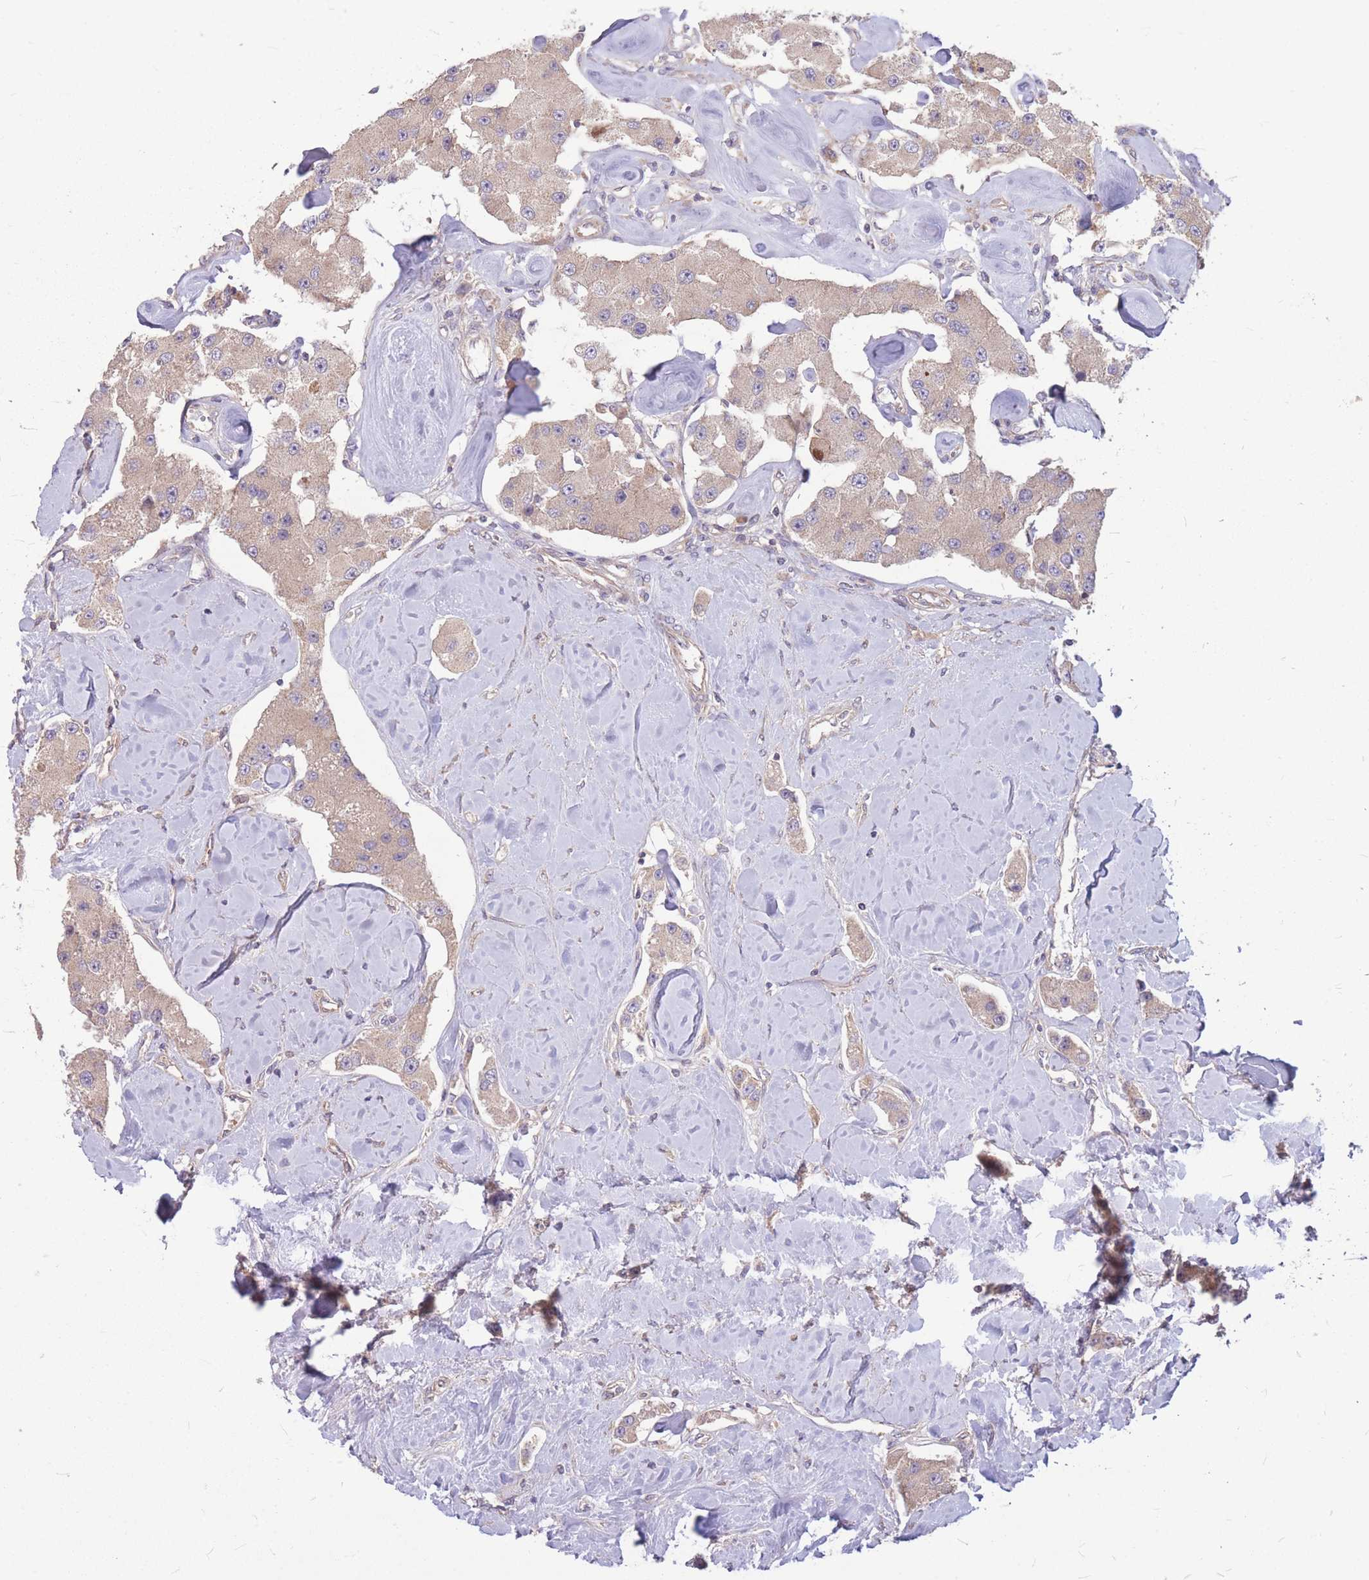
{"staining": {"intensity": "weak", "quantity": ">75%", "location": "cytoplasmic/membranous"}, "tissue": "carcinoid", "cell_type": "Tumor cells", "image_type": "cancer", "snomed": [{"axis": "morphology", "description": "Carcinoid, malignant, NOS"}, {"axis": "topography", "description": "Pancreas"}], "caption": "Immunohistochemical staining of human carcinoid (malignant) displays low levels of weak cytoplasmic/membranous staining in approximately >75% of tumor cells. (Brightfield microscopy of DAB IHC at high magnification).", "gene": "GMNN", "patient": {"sex": "male", "age": 41}}